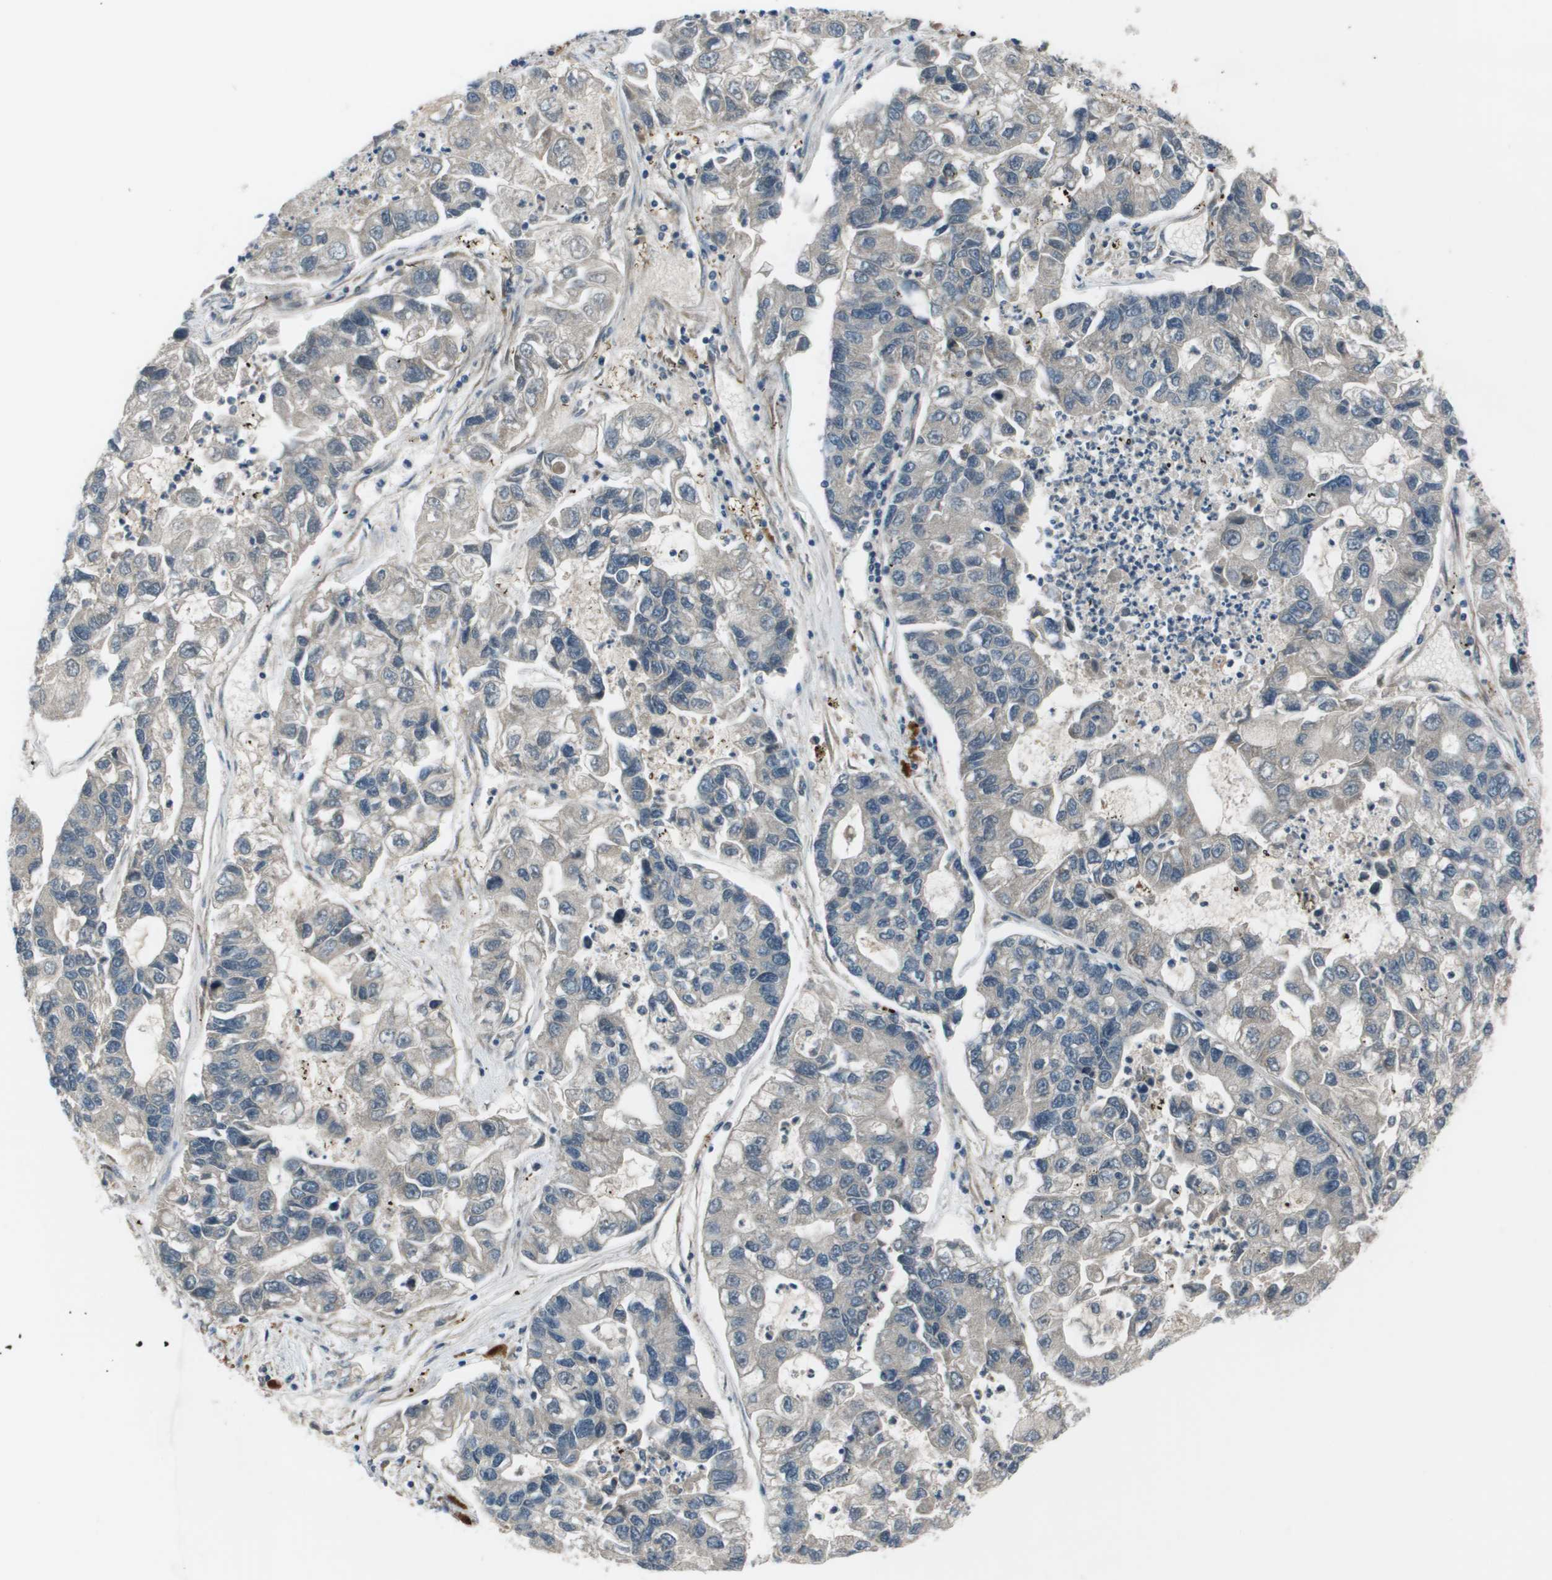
{"staining": {"intensity": "negative", "quantity": "none", "location": "none"}, "tissue": "lung cancer", "cell_type": "Tumor cells", "image_type": "cancer", "snomed": [{"axis": "morphology", "description": "Adenocarcinoma, NOS"}, {"axis": "topography", "description": "Lung"}], "caption": "Histopathology image shows no protein staining in tumor cells of lung adenocarcinoma tissue.", "gene": "PCOLCE", "patient": {"sex": "female", "age": 51}}